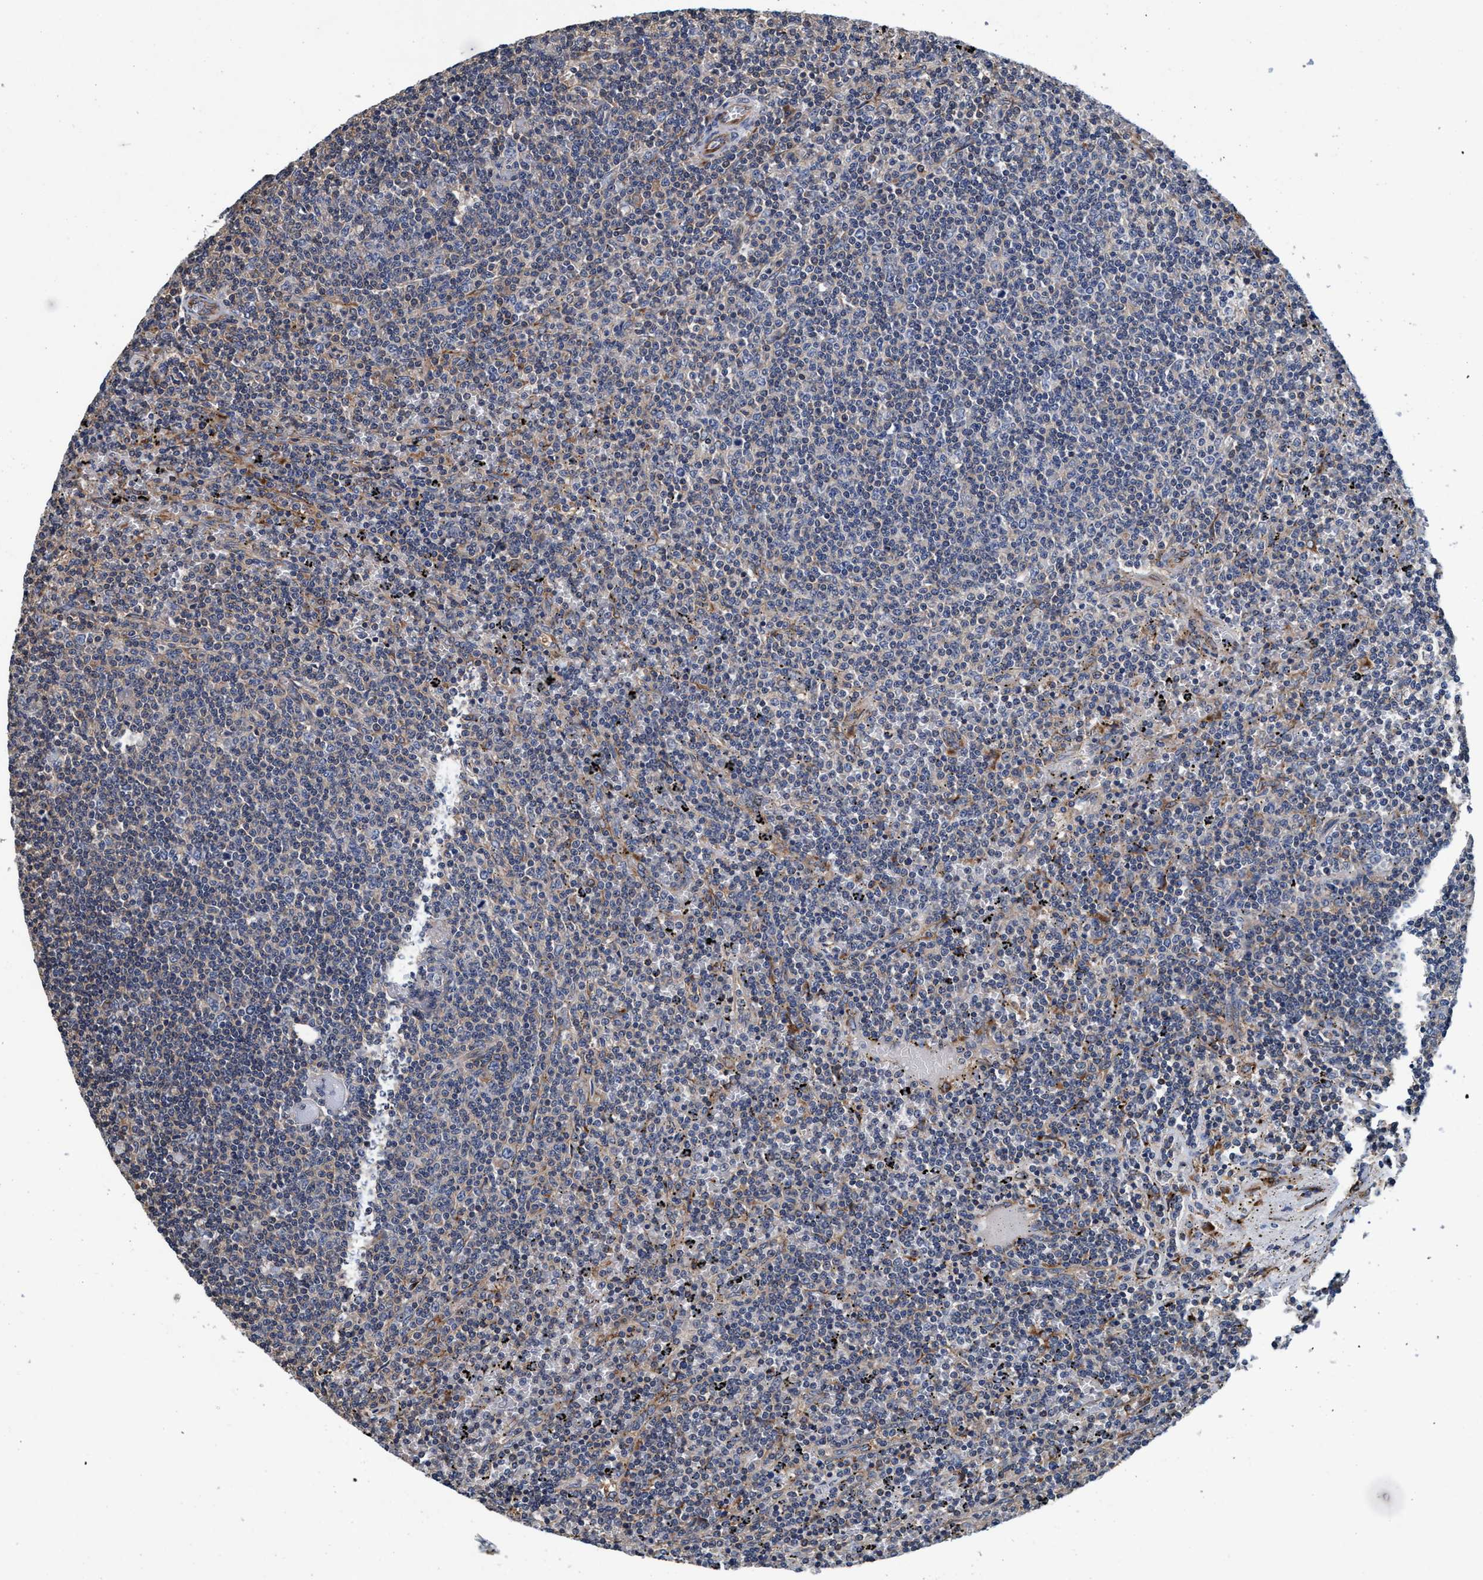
{"staining": {"intensity": "negative", "quantity": "none", "location": "none"}, "tissue": "lymphoma", "cell_type": "Tumor cells", "image_type": "cancer", "snomed": [{"axis": "morphology", "description": "Malignant lymphoma, non-Hodgkin's type, Low grade"}, {"axis": "topography", "description": "Spleen"}], "caption": "Low-grade malignant lymphoma, non-Hodgkin's type stained for a protein using immunohistochemistry shows no positivity tumor cells.", "gene": "ENDOG", "patient": {"sex": "female", "age": 50}}